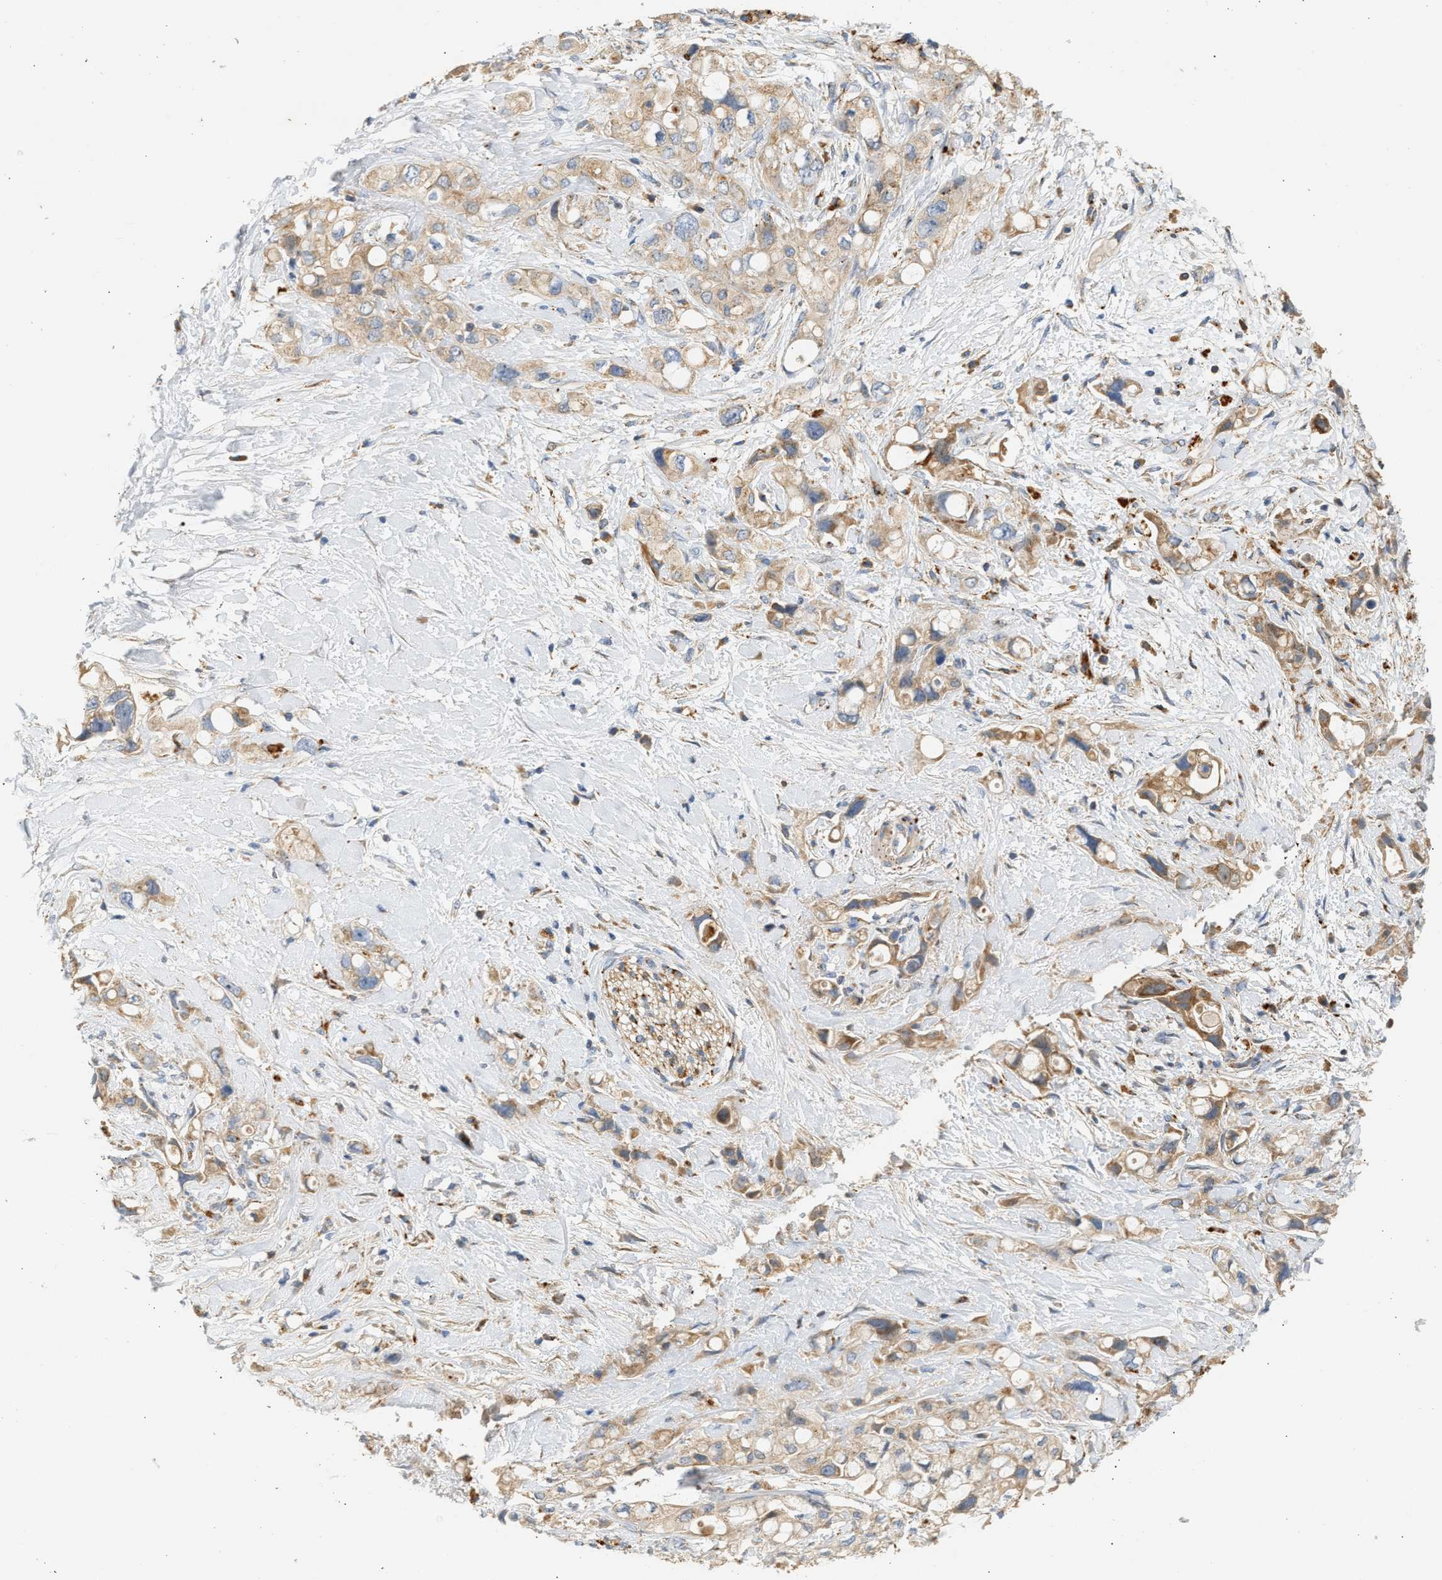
{"staining": {"intensity": "weak", "quantity": ">75%", "location": "cytoplasmic/membranous"}, "tissue": "pancreatic cancer", "cell_type": "Tumor cells", "image_type": "cancer", "snomed": [{"axis": "morphology", "description": "Adenocarcinoma, NOS"}, {"axis": "topography", "description": "Pancreas"}], "caption": "IHC of human pancreatic adenocarcinoma displays low levels of weak cytoplasmic/membranous expression in about >75% of tumor cells.", "gene": "ENTHD1", "patient": {"sex": "female", "age": 56}}